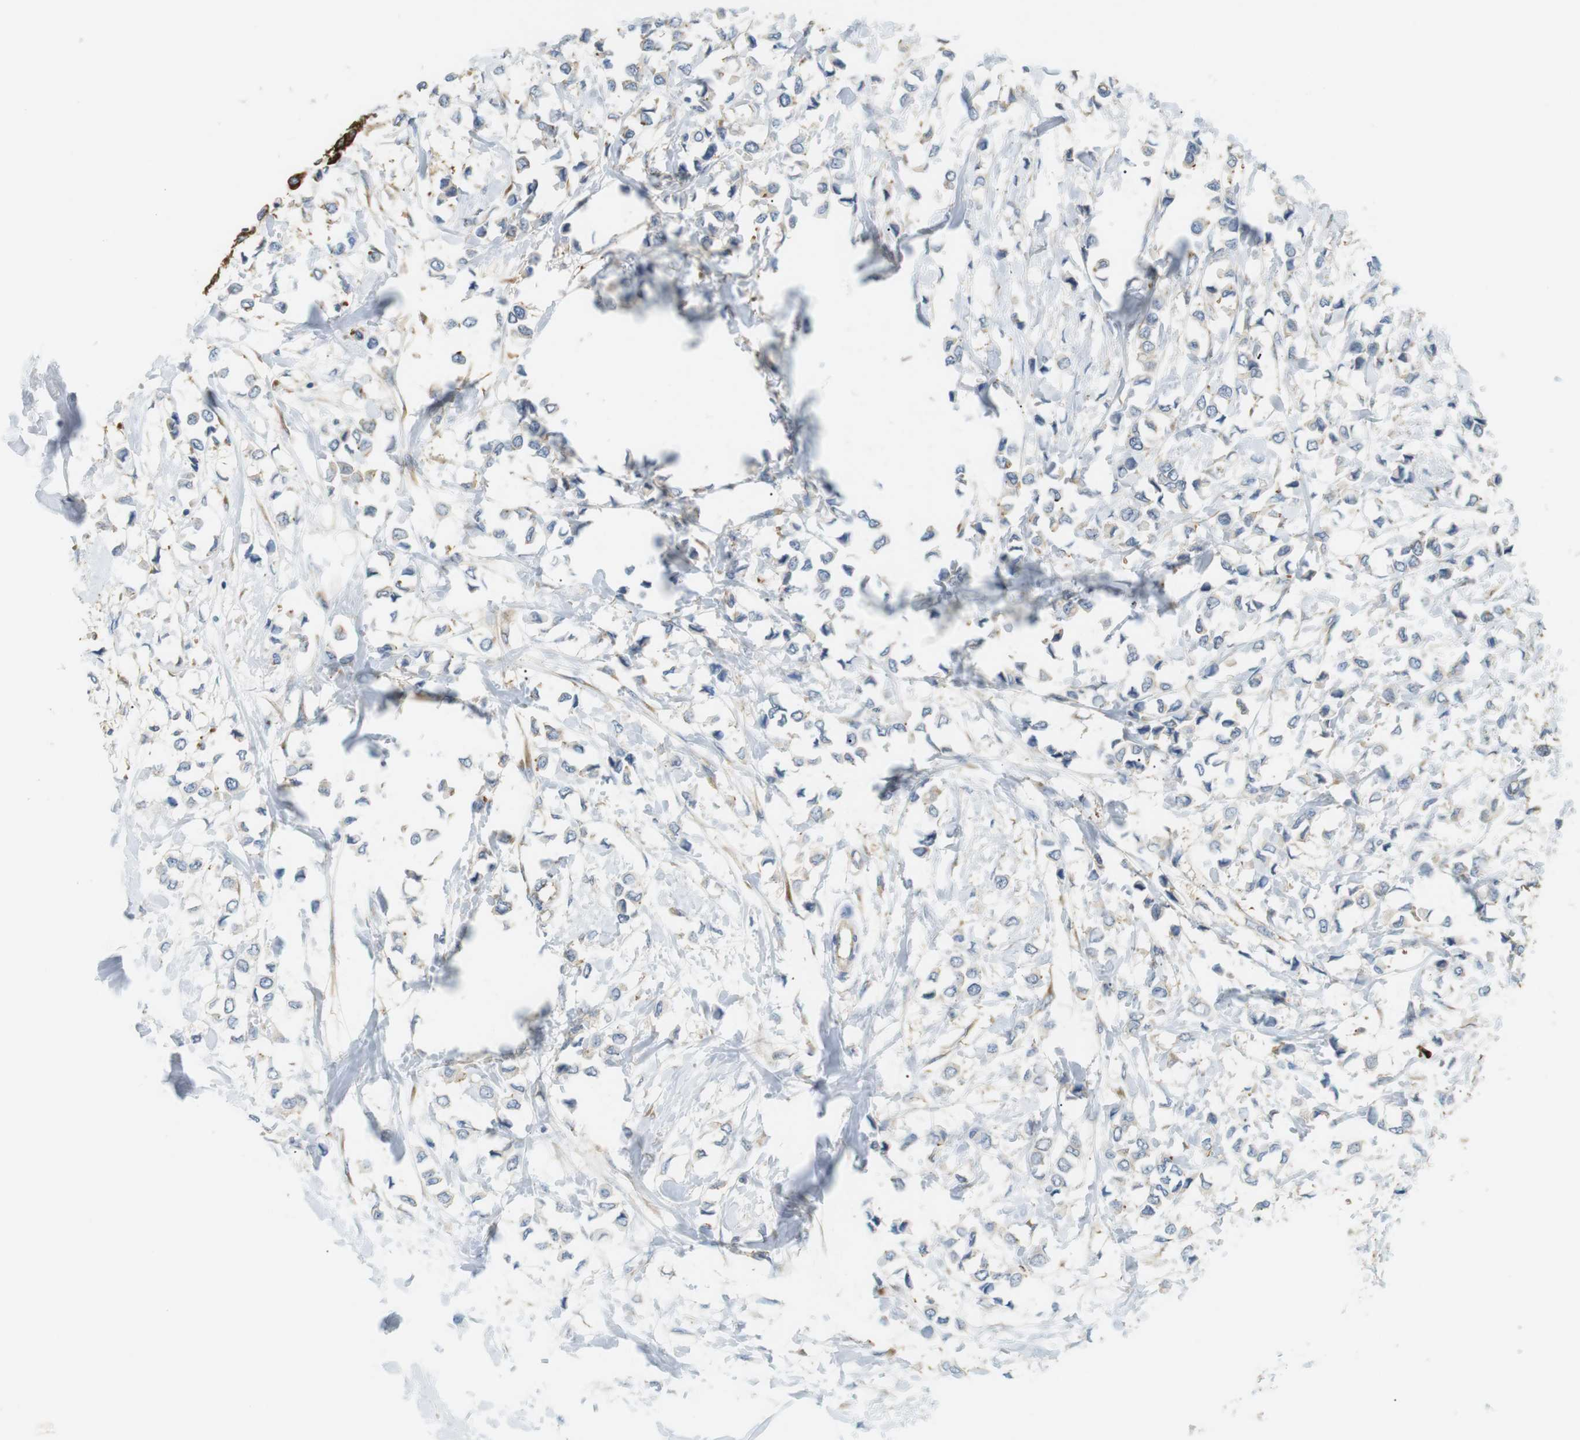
{"staining": {"intensity": "negative", "quantity": "none", "location": "none"}, "tissue": "breast cancer", "cell_type": "Tumor cells", "image_type": "cancer", "snomed": [{"axis": "morphology", "description": "Lobular carcinoma"}, {"axis": "topography", "description": "Breast"}], "caption": "Immunohistochemistry image of breast lobular carcinoma stained for a protein (brown), which displays no staining in tumor cells. The staining was performed using DAB to visualize the protein expression in brown, while the nuclei were stained in blue with hematoxylin (Magnification: 20x).", "gene": "TMEM200A", "patient": {"sex": "female", "age": 51}}